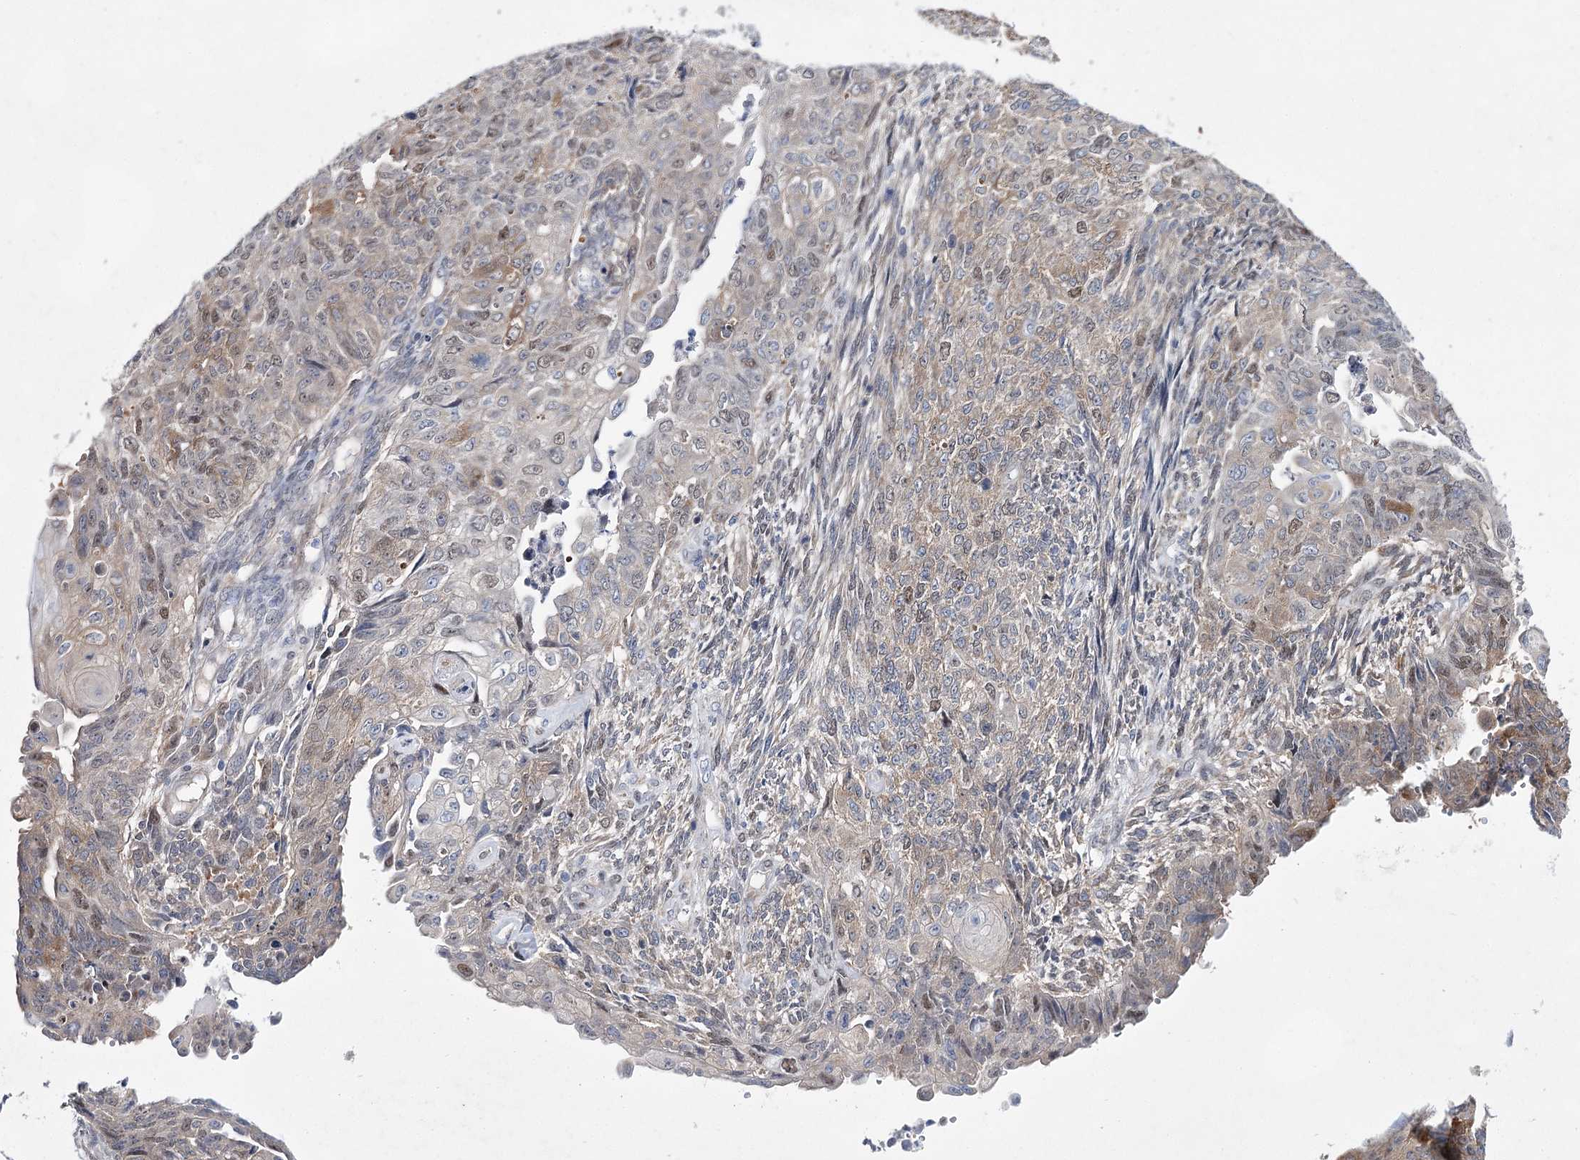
{"staining": {"intensity": "weak", "quantity": "<25%", "location": "cytoplasmic/membranous,nuclear"}, "tissue": "endometrial cancer", "cell_type": "Tumor cells", "image_type": "cancer", "snomed": [{"axis": "morphology", "description": "Adenocarcinoma, NOS"}, {"axis": "topography", "description": "Endometrium"}], "caption": "High magnification brightfield microscopy of endometrial cancer stained with DAB (brown) and counterstained with hematoxylin (blue): tumor cells show no significant staining.", "gene": "UGDH", "patient": {"sex": "female", "age": 32}}